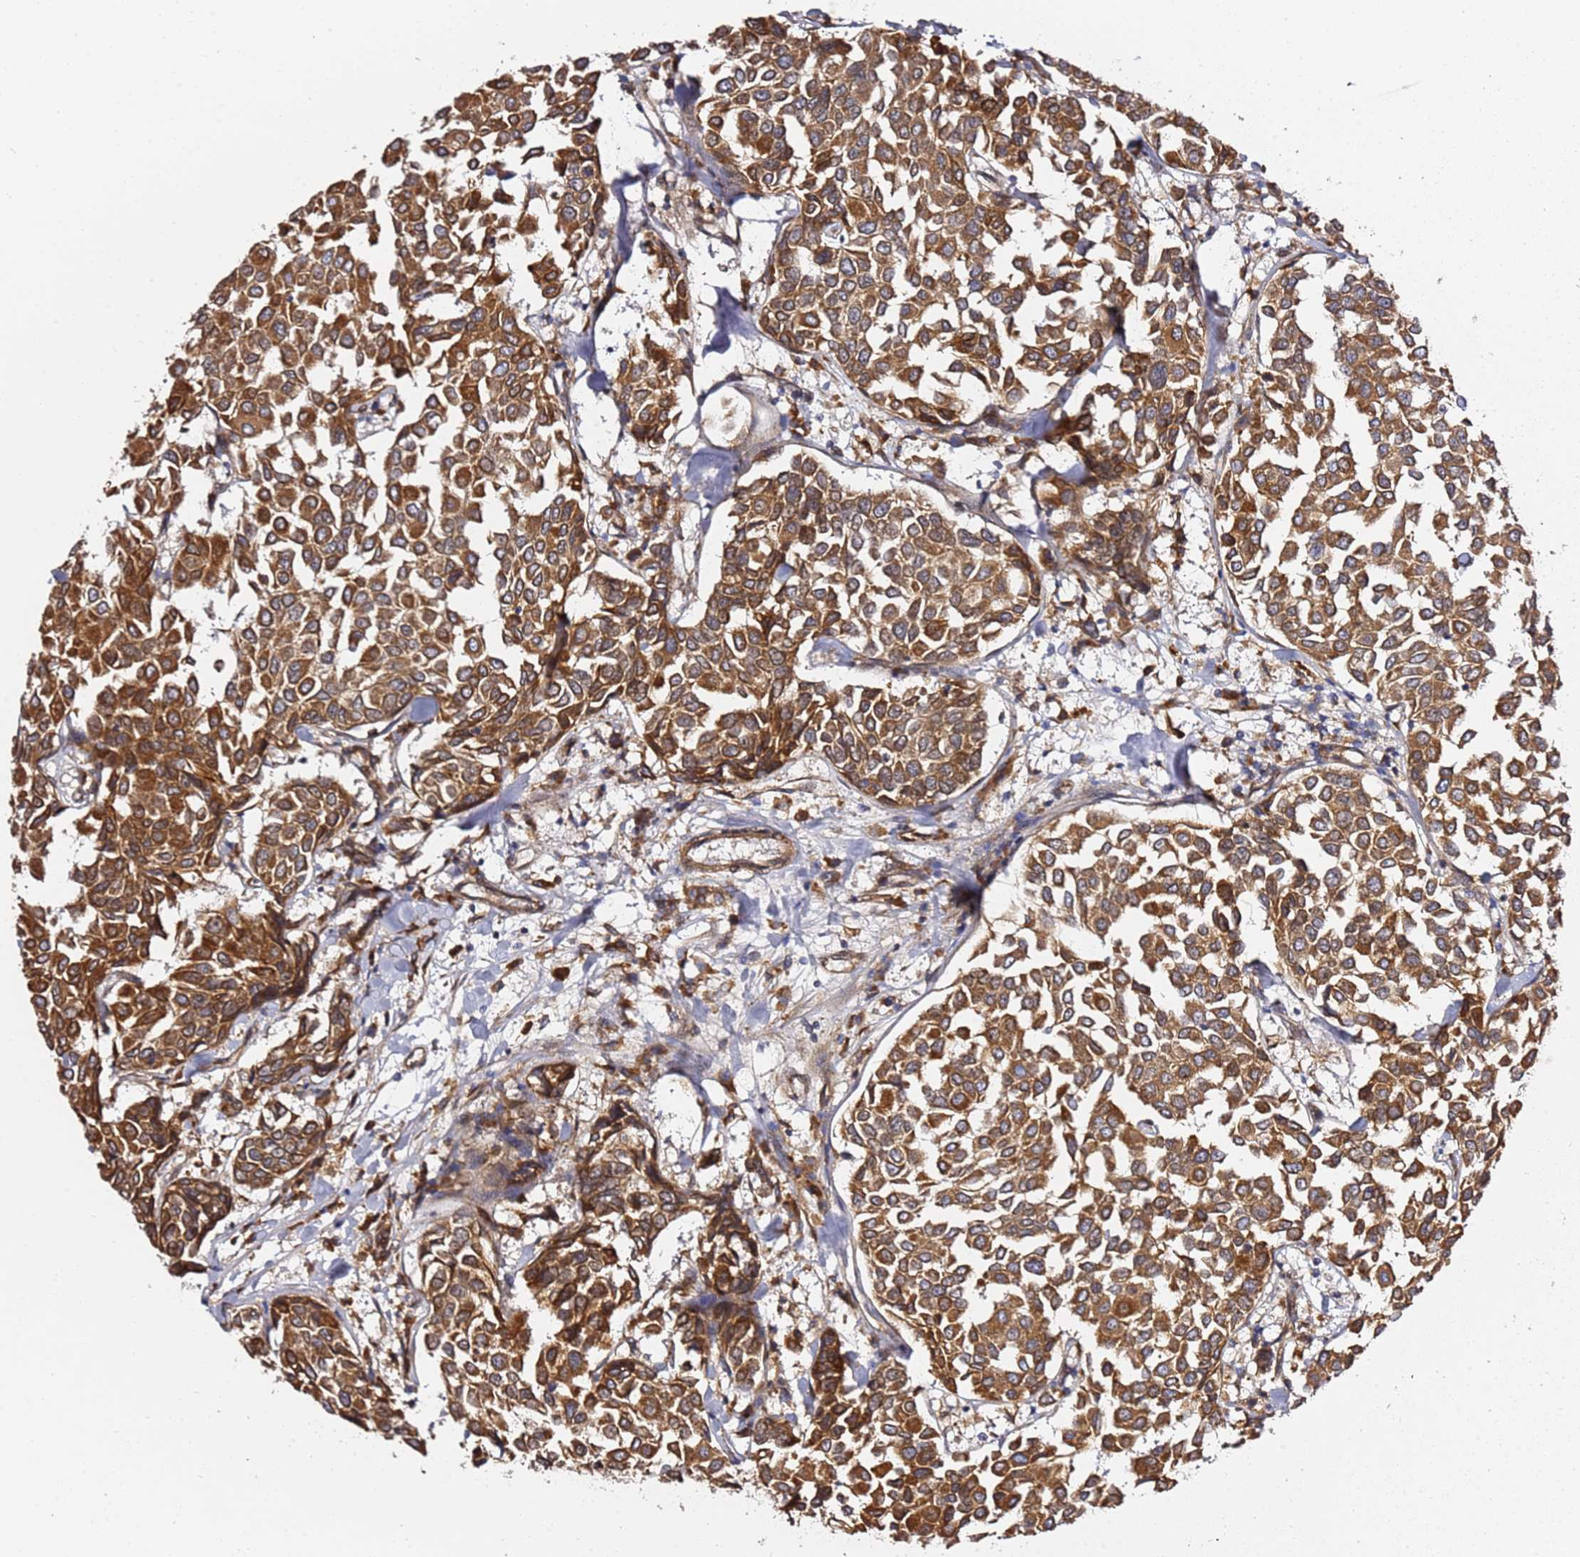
{"staining": {"intensity": "strong", "quantity": ">75%", "location": "cytoplasmic/membranous"}, "tissue": "breast cancer", "cell_type": "Tumor cells", "image_type": "cancer", "snomed": [{"axis": "morphology", "description": "Duct carcinoma"}, {"axis": "topography", "description": "Breast"}], "caption": "The histopathology image displays a brown stain indicating the presence of a protein in the cytoplasmic/membranous of tumor cells in breast infiltrating ductal carcinoma.", "gene": "PRKAB2", "patient": {"sex": "female", "age": 55}}